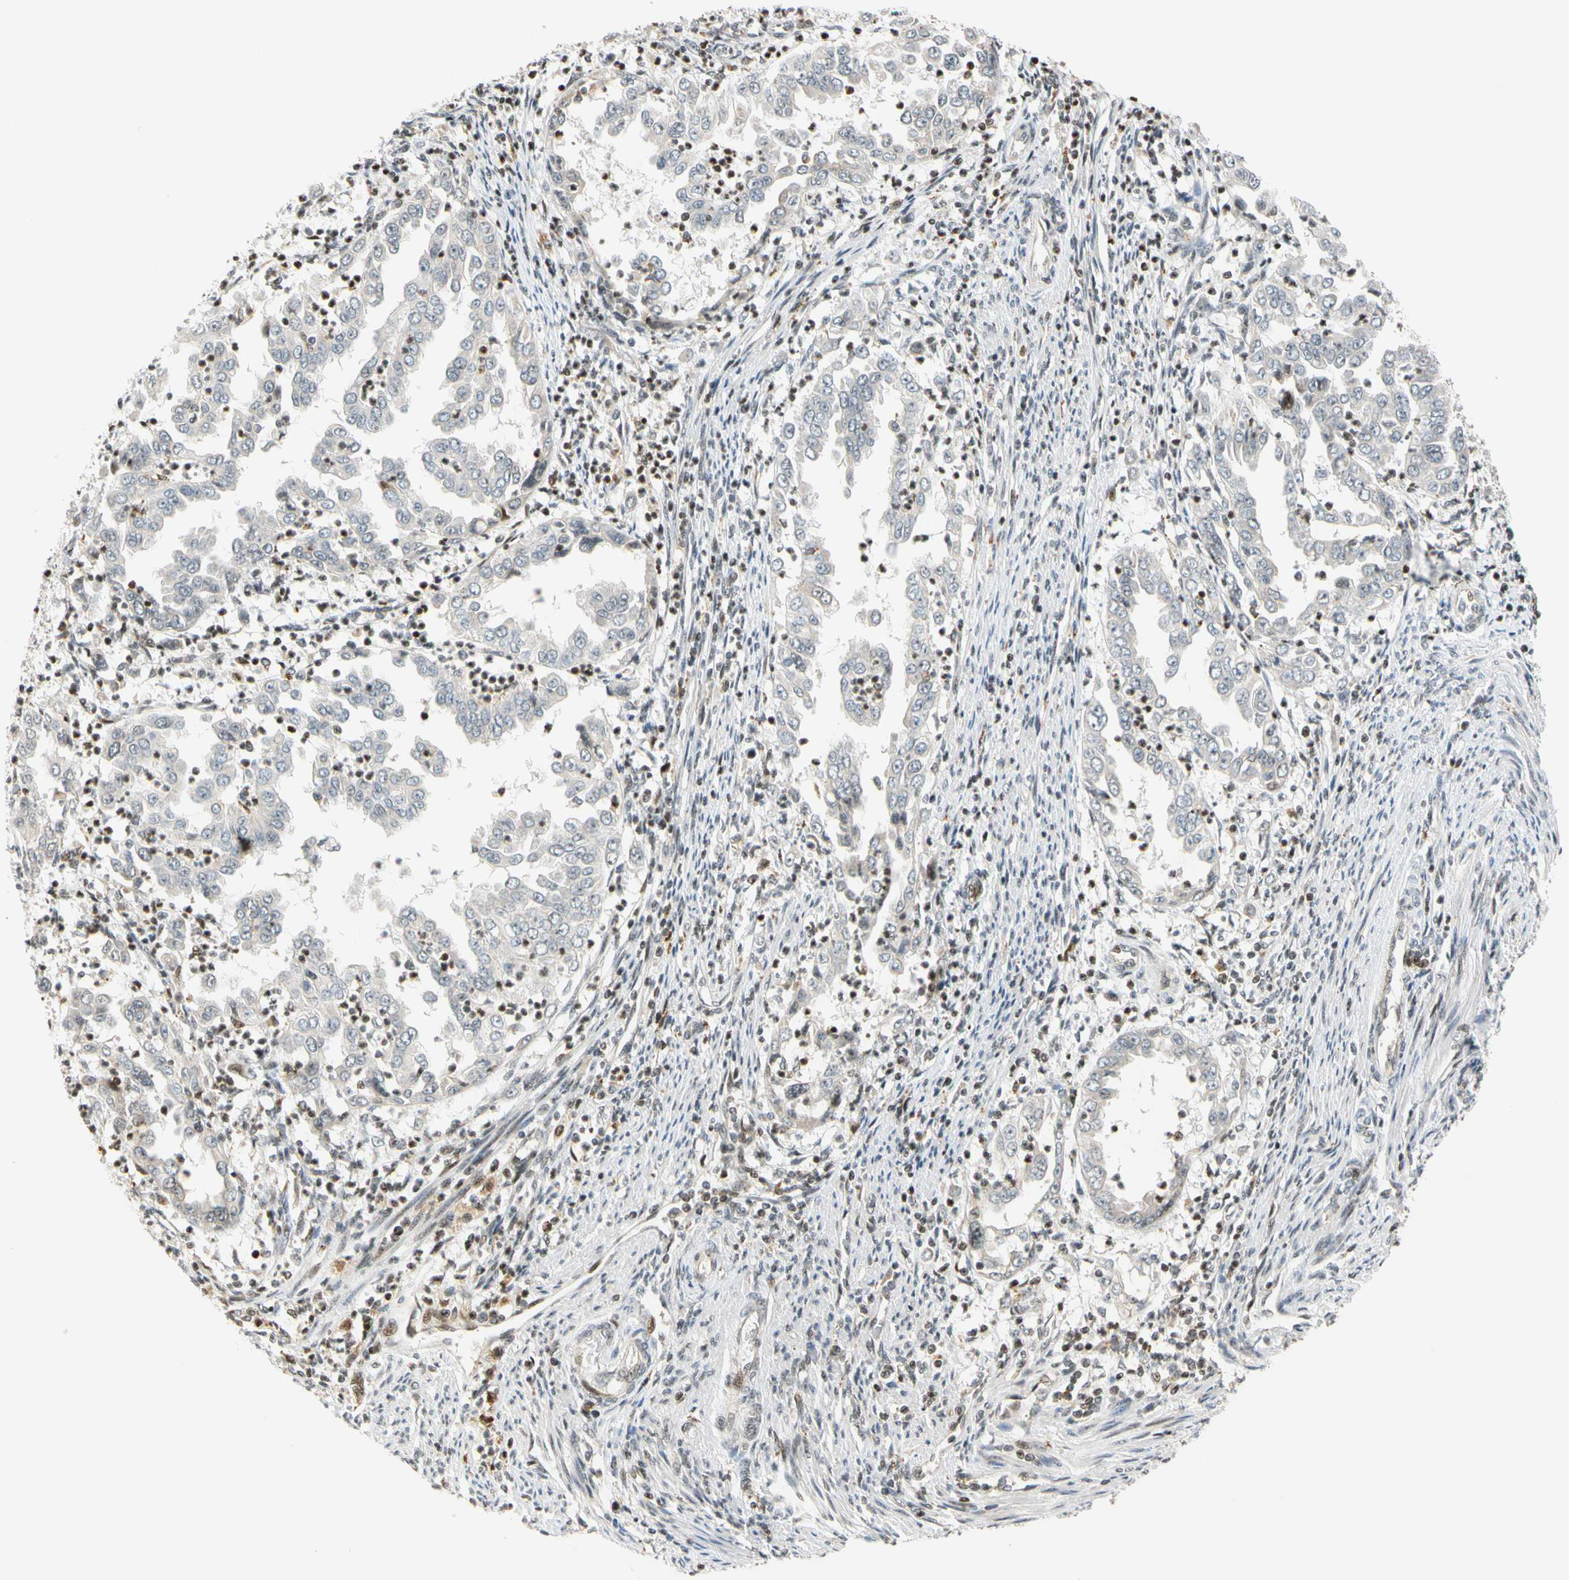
{"staining": {"intensity": "weak", "quantity": "<25%", "location": "cytoplasmic/membranous"}, "tissue": "endometrial cancer", "cell_type": "Tumor cells", "image_type": "cancer", "snomed": [{"axis": "morphology", "description": "Adenocarcinoma, NOS"}, {"axis": "topography", "description": "Endometrium"}], "caption": "High power microscopy micrograph of an immunohistochemistry (IHC) photomicrograph of endometrial adenocarcinoma, revealing no significant expression in tumor cells.", "gene": "CDK7", "patient": {"sex": "female", "age": 85}}